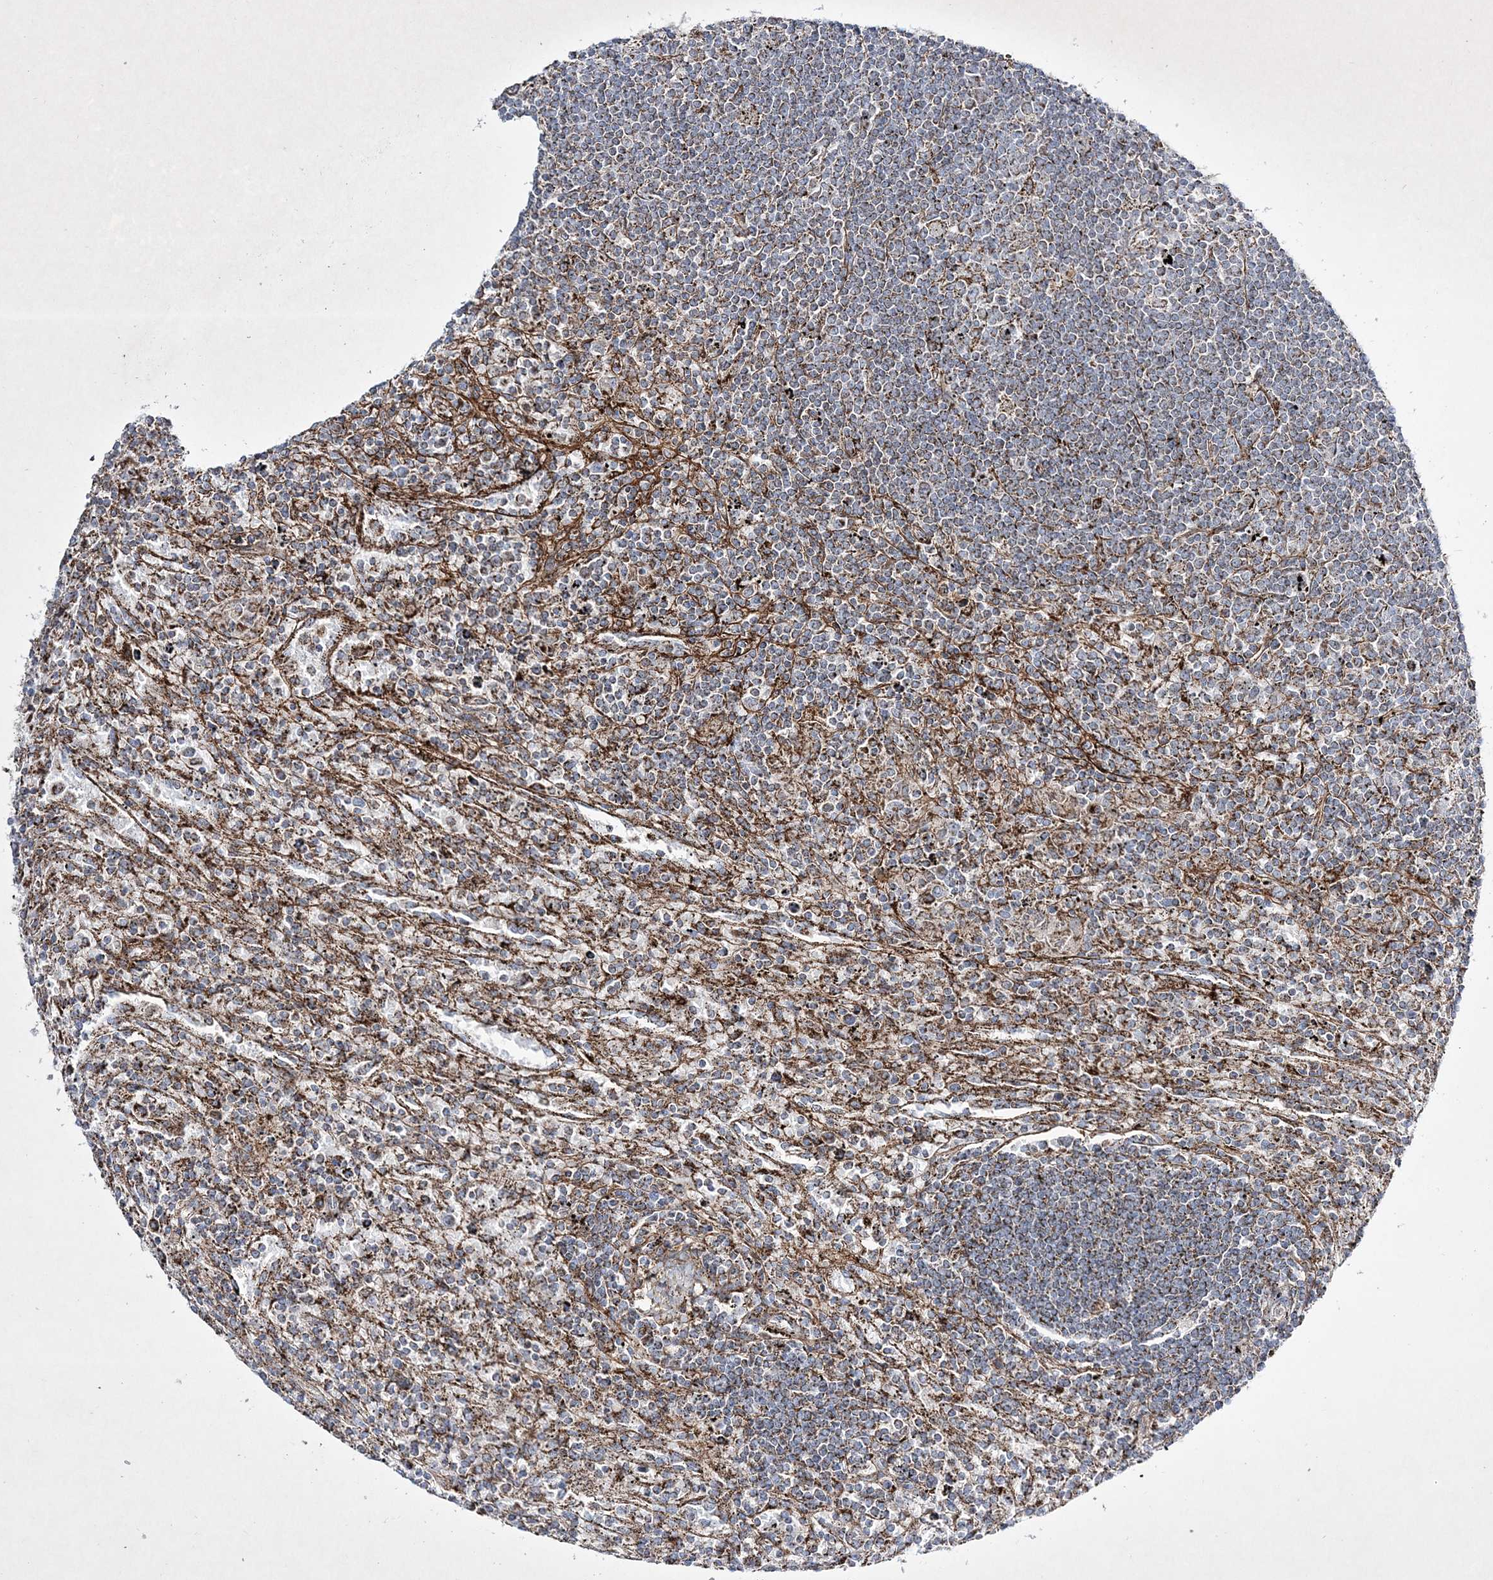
{"staining": {"intensity": "moderate", "quantity": "<25%", "location": "cytoplasmic/membranous"}, "tissue": "lymphoma", "cell_type": "Tumor cells", "image_type": "cancer", "snomed": [{"axis": "morphology", "description": "Malignant lymphoma, non-Hodgkin's type, Low grade"}, {"axis": "topography", "description": "Spleen"}], "caption": "Immunohistochemical staining of human lymphoma reveals low levels of moderate cytoplasmic/membranous protein positivity in approximately <25% of tumor cells.", "gene": "RICTOR", "patient": {"sex": "male", "age": 76}}